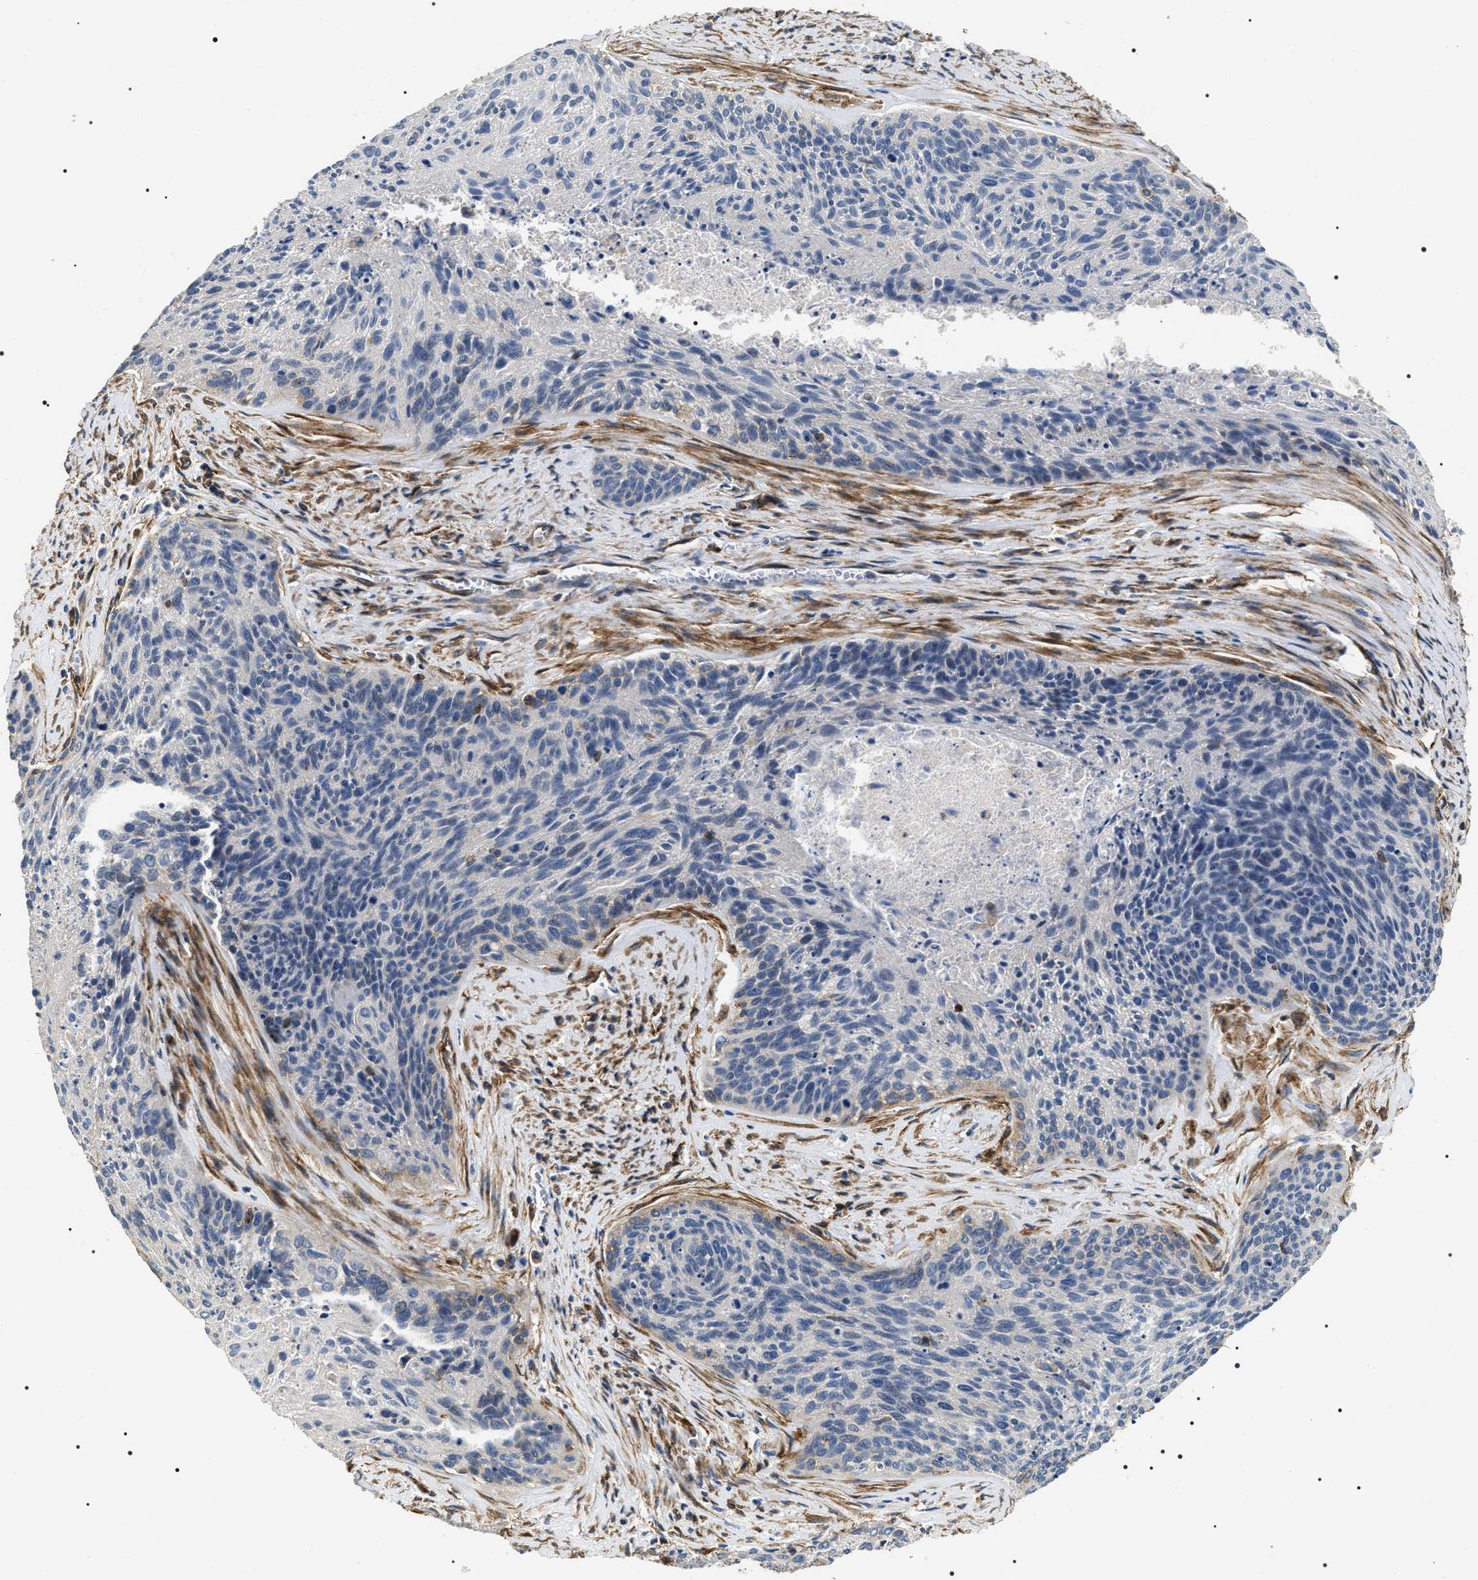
{"staining": {"intensity": "negative", "quantity": "none", "location": "none"}, "tissue": "cervical cancer", "cell_type": "Tumor cells", "image_type": "cancer", "snomed": [{"axis": "morphology", "description": "Squamous cell carcinoma, NOS"}, {"axis": "topography", "description": "Cervix"}], "caption": "DAB (3,3'-diaminobenzidine) immunohistochemical staining of human cervical cancer displays no significant positivity in tumor cells. (Immunohistochemistry (ihc), brightfield microscopy, high magnification).", "gene": "ZC3HAV1L", "patient": {"sex": "female", "age": 55}}